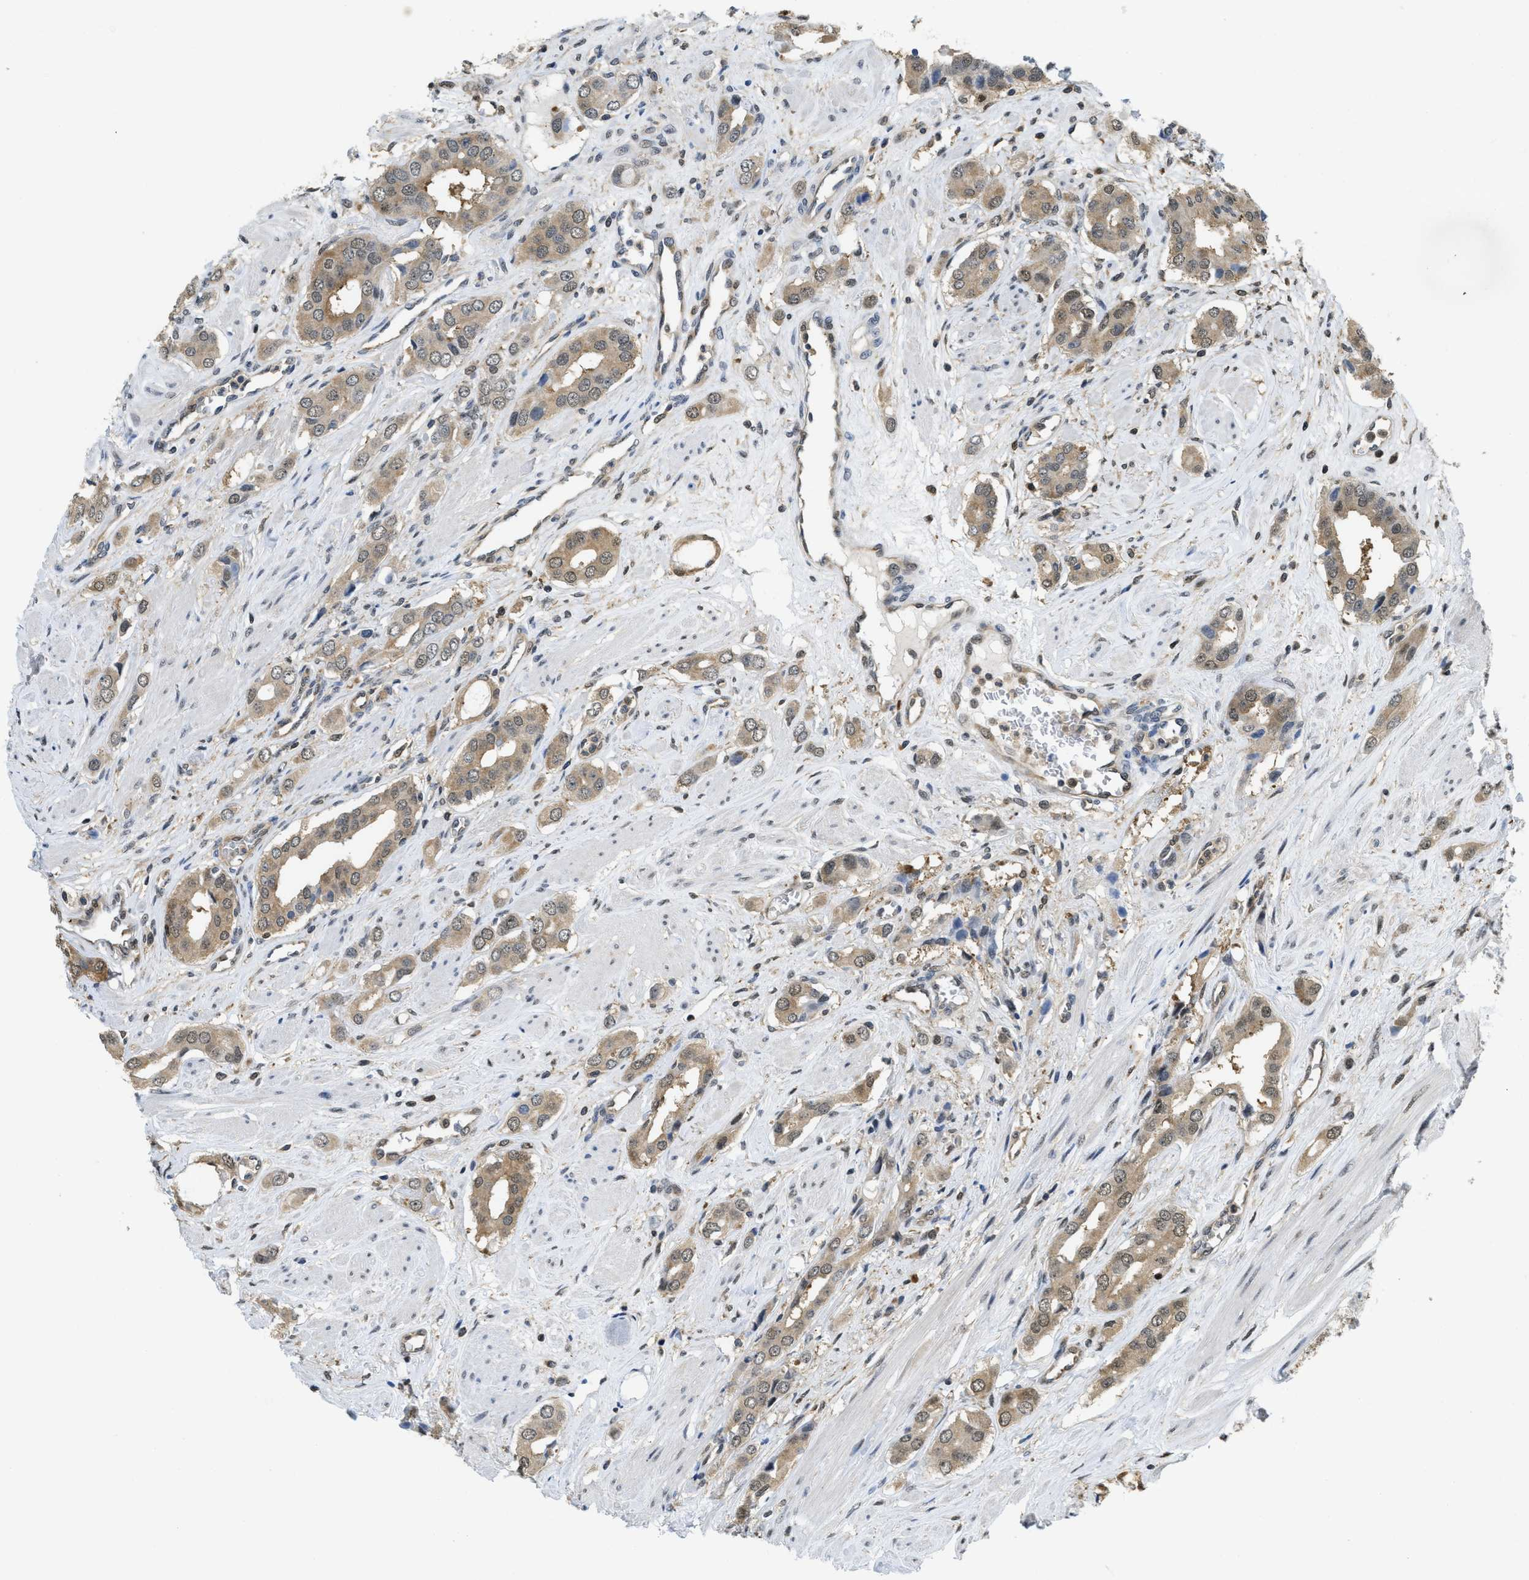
{"staining": {"intensity": "moderate", "quantity": ">75%", "location": "cytoplasmic/membranous,nuclear"}, "tissue": "prostate cancer", "cell_type": "Tumor cells", "image_type": "cancer", "snomed": [{"axis": "morphology", "description": "Adenocarcinoma, High grade"}, {"axis": "topography", "description": "Prostate"}], "caption": "Approximately >75% of tumor cells in prostate cancer demonstrate moderate cytoplasmic/membranous and nuclear protein expression as visualized by brown immunohistochemical staining.", "gene": "PSMC5", "patient": {"sex": "male", "age": 52}}